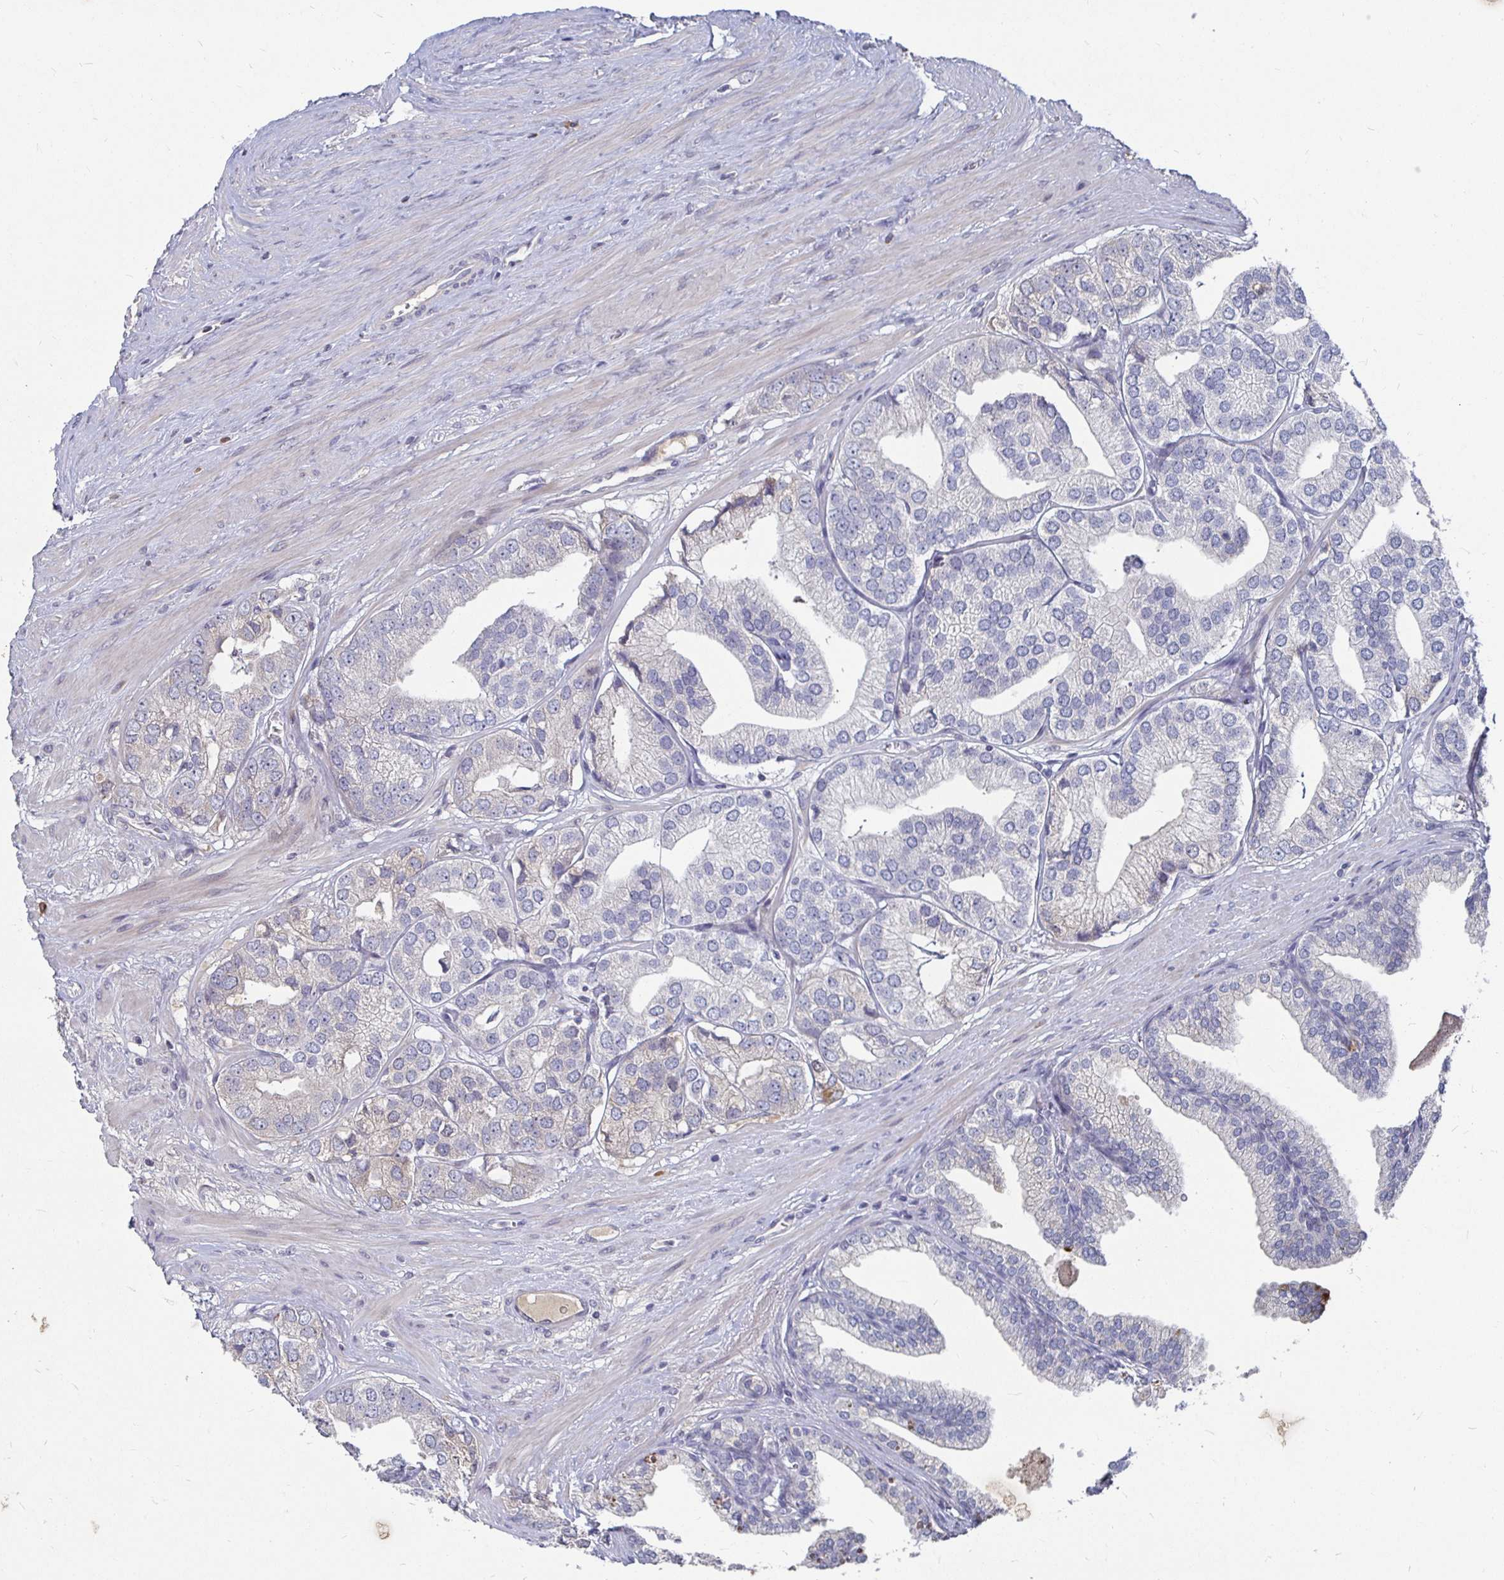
{"staining": {"intensity": "negative", "quantity": "none", "location": "none"}, "tissue": "prostate cancer", "cell_type": "Tumor cells", "image_type": "cancer", "snomed": [{"axis": "morphology", "description": "Adenocarcinoma, High grade"}, {"axis": "topography", "description": "Prostate"}], "caption": "Immunohistochemistry (IHC) of high-grade adenocarcinoma (prostate) exhibits no expression in tumor cells.", "gene": "RNF144B", "patient": {"sex": "male", "age": 58}}